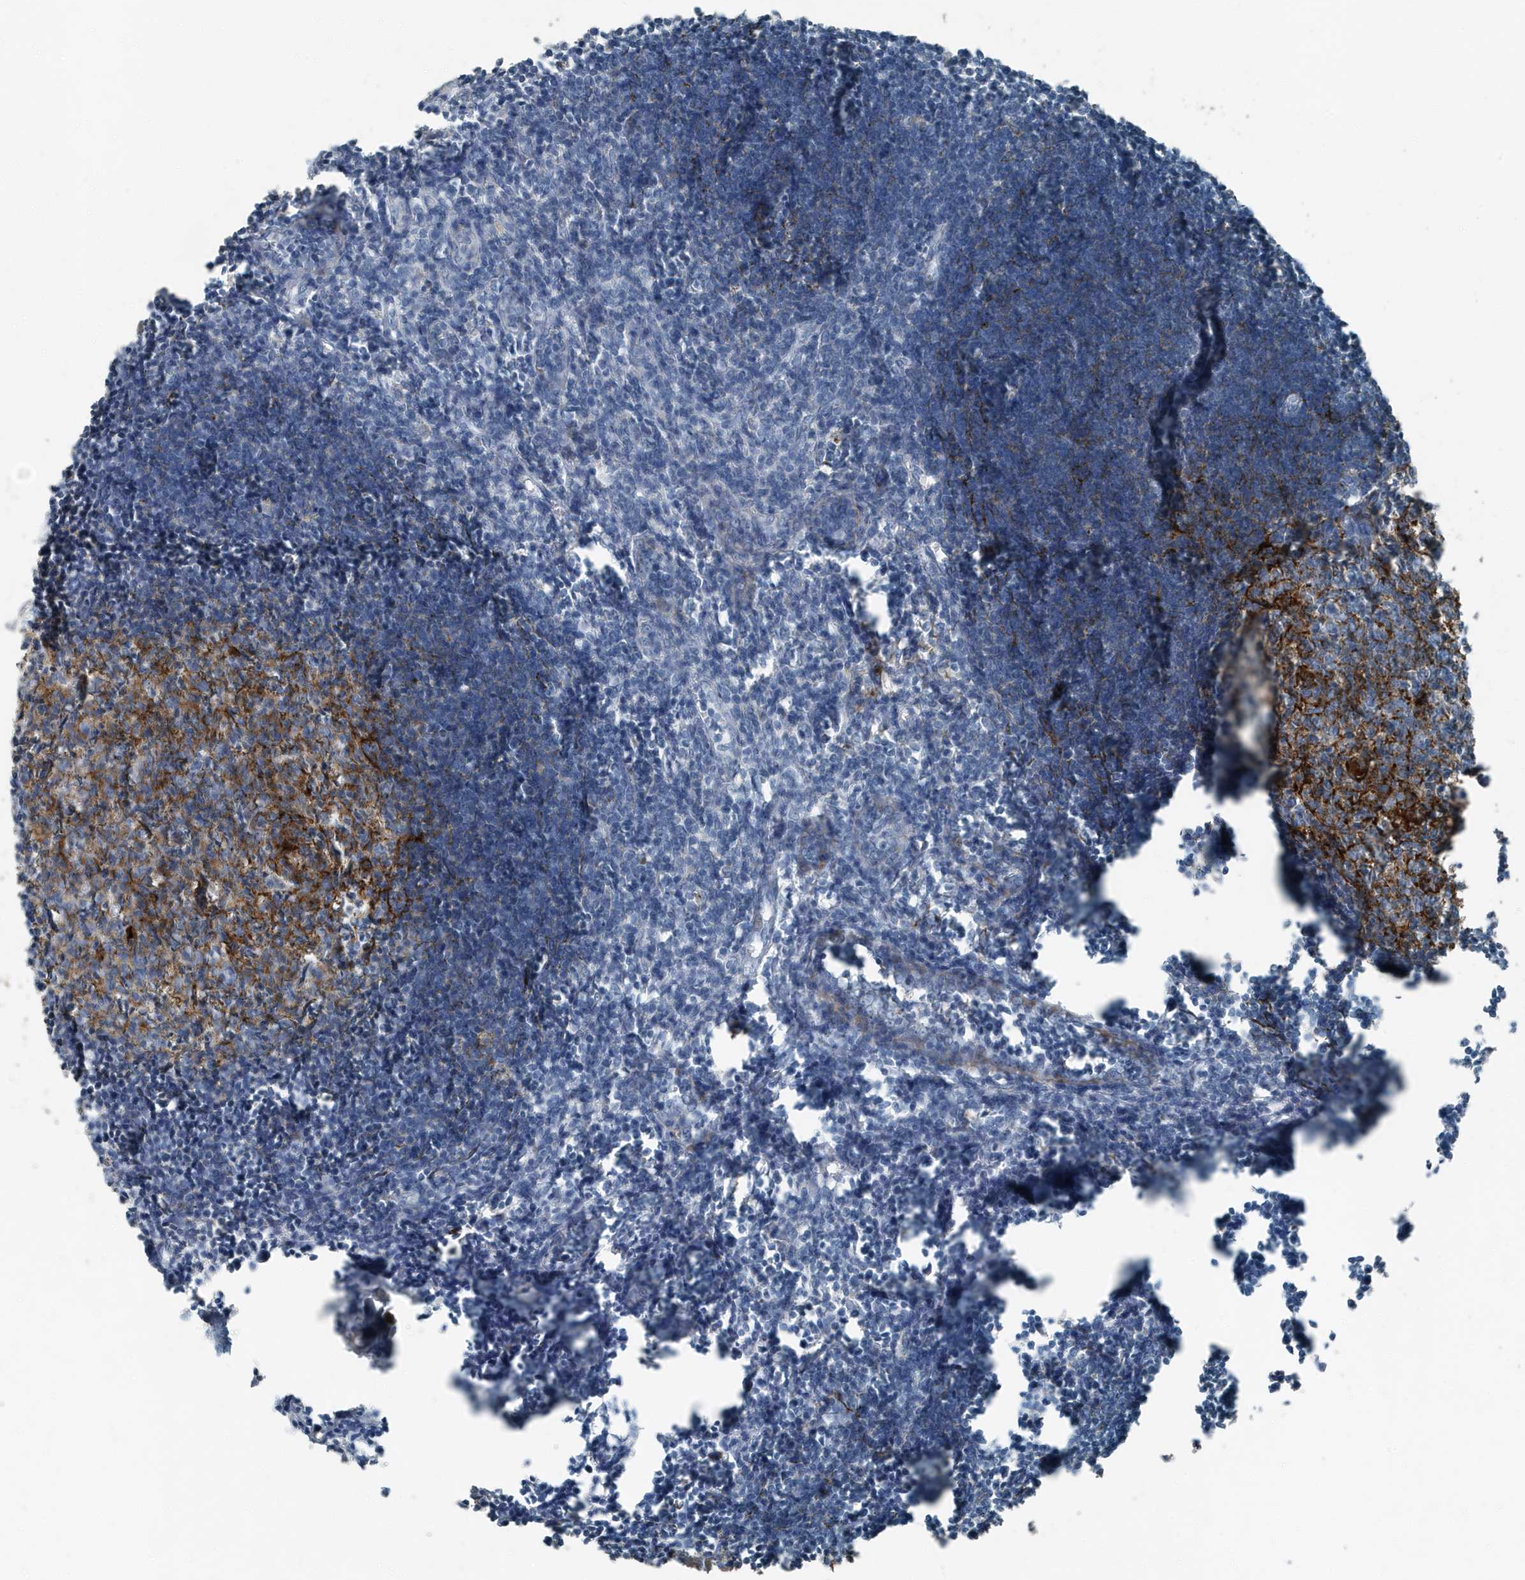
{"staining": {"intensity": "moderate", "quantity": "25%-75%", "location": "cytoplasmic/membranous"}, "tissue": "lymph node", "cell_type": "Germinal center cells", "image_type": "normal", "snomed": [{"axis": "morphology", "description": "Normal tissue, NOS"}, {"axis": "morphology", "description": "Malignant melanoma, Metastatic site"}, {"axis": "topography", "description": "Lymph node"}], "caption": "This micrograph exhibits immunohistochemistry staining of normal human lymph node, with medium moderate cytoplasmic/membranous staining in about 25%-75% of germinal center cells.", "gene": "FAM162A", "patient": {"sex": "male", "age": 41}}